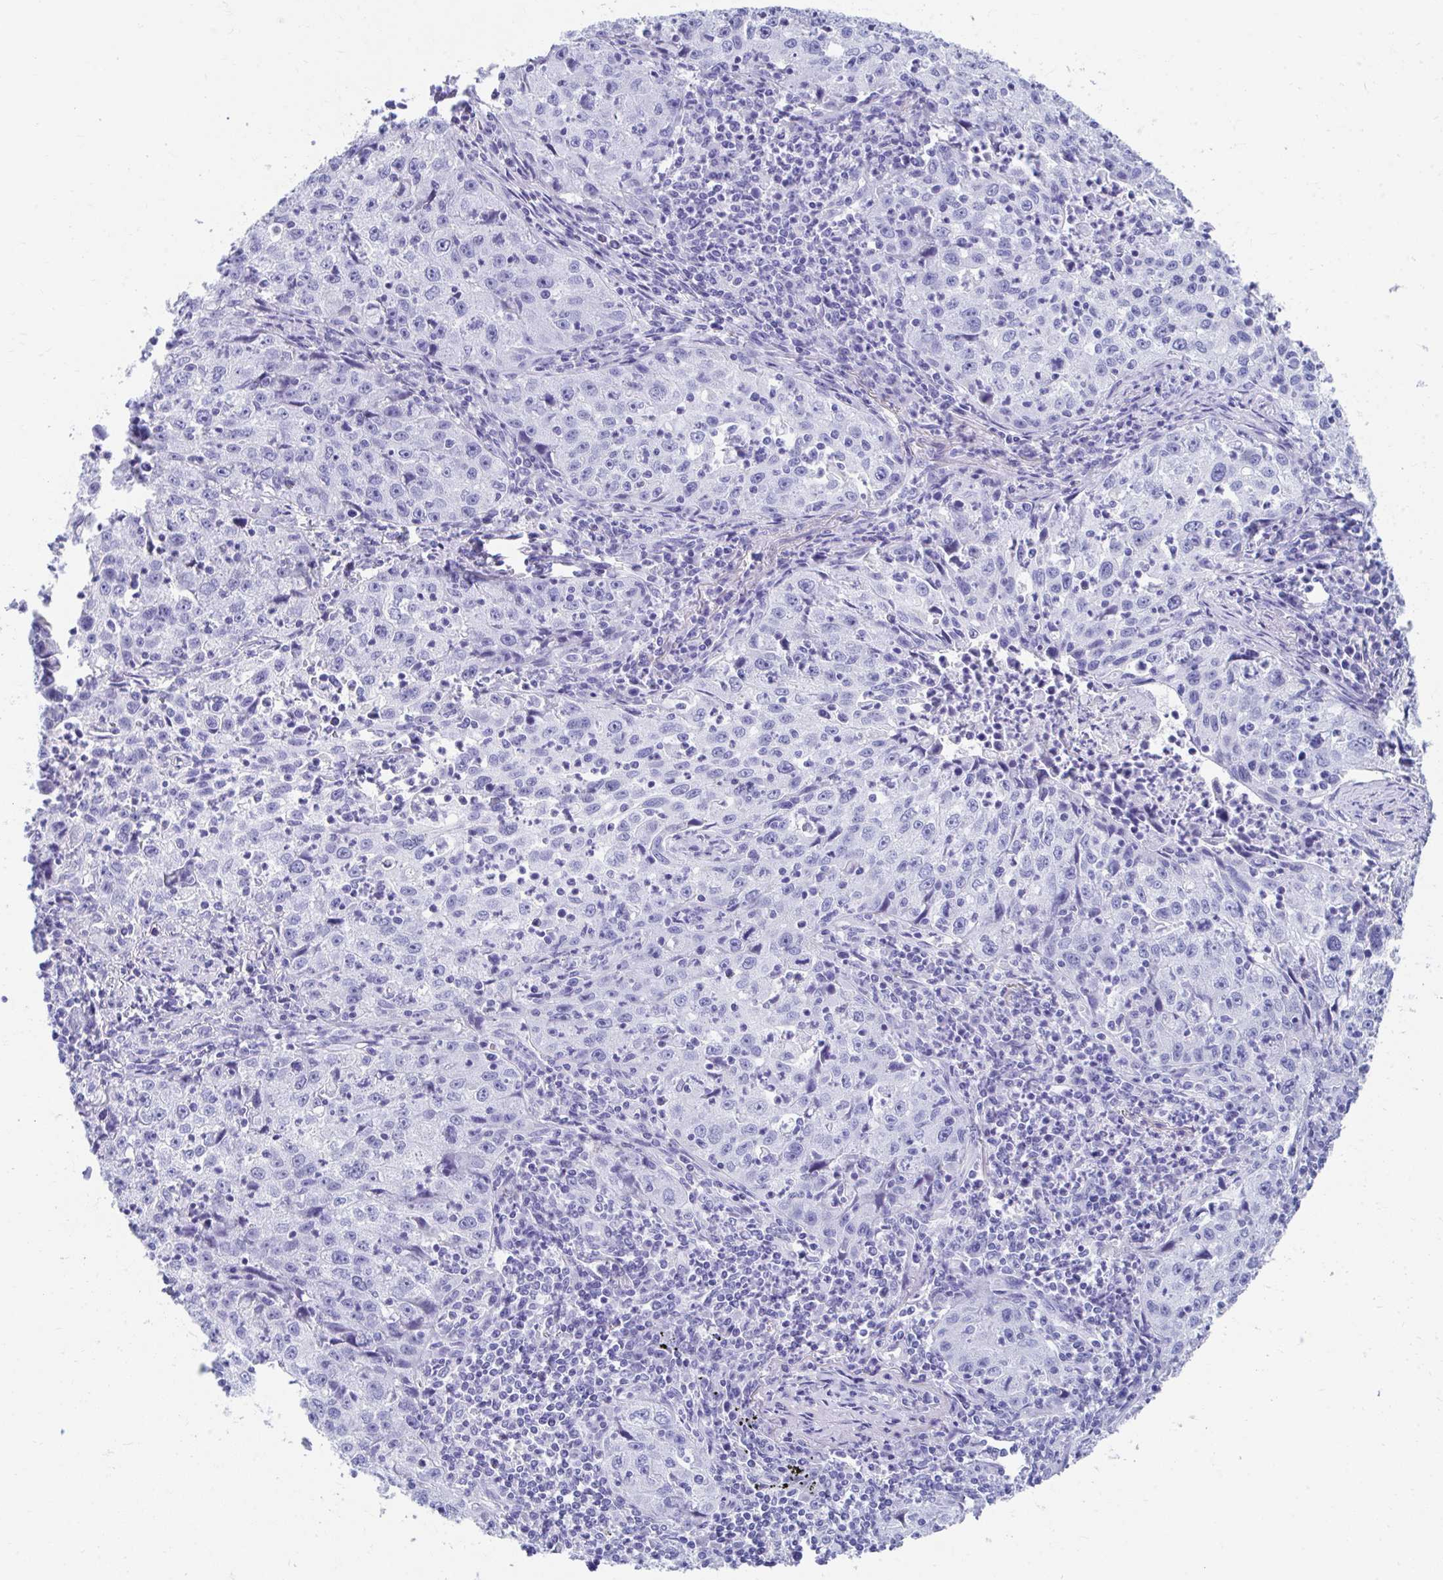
{"staining": {"intensity": "negative", "quantity": "none", "location": "none"}, "tissue": "lung cancer", "cell_type": "Tumor cells", "image_type": "cancer", "snomed": [{"axis": "morphology", "description": "Squamous cell carcinoma, NOS"}, {"axis": "topography", "description": "Lung"}], "caption": "Immunohistochemistry (IHC) of lung cancer (squamous cell carcinoma) shows no positivity in tumor cells.", "gene": "HGD", "patient": {"sex": "male", "age": 71}}